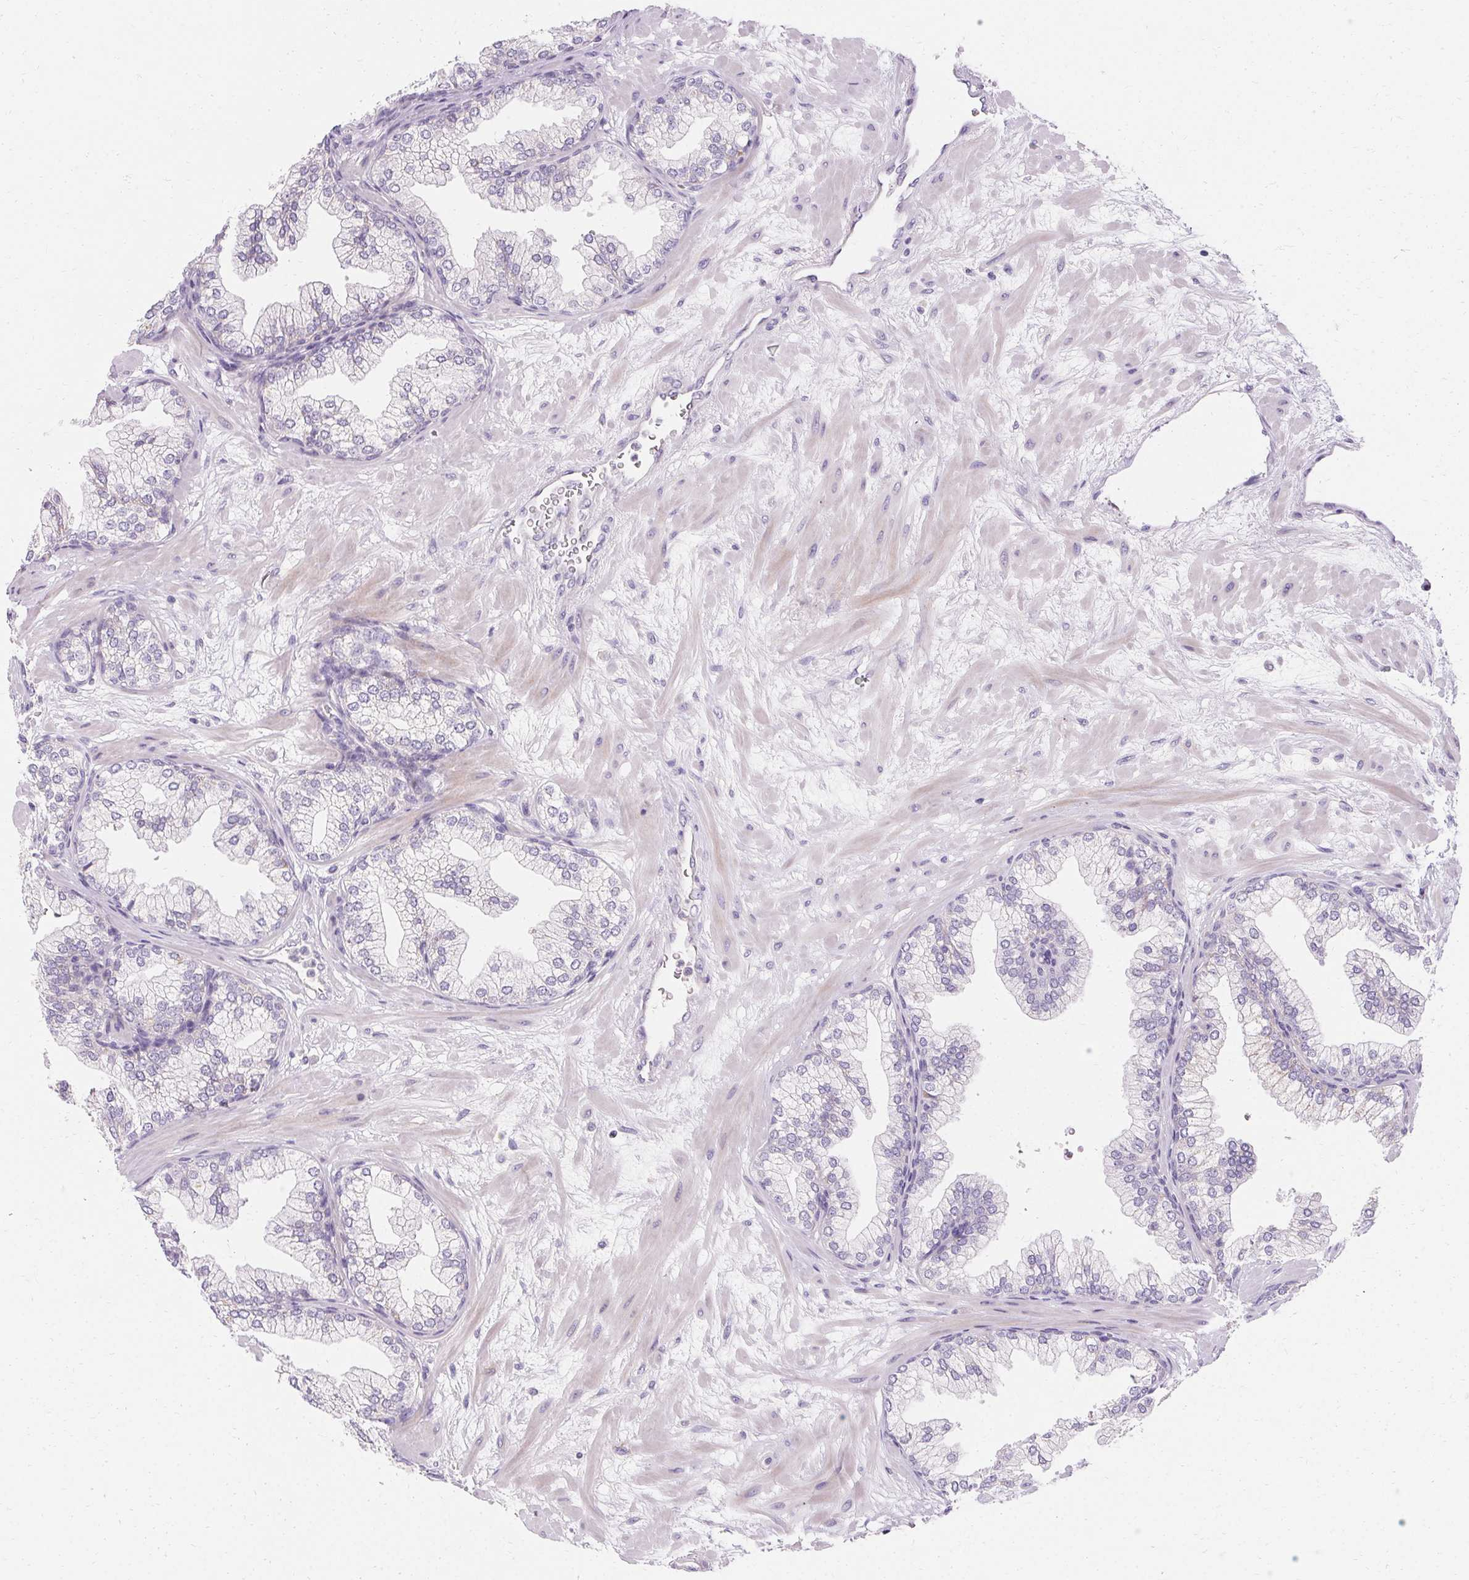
{"staining": {"intensity": "negative", "quantity": "none", "location": "none"}, "tissue": "prostate", "cell_type": "Glandular cells", "image_type": "normal", "snomed": [{"axis": "morphology", "description": "Normal tissue, NOS"}, {"axis": "topography", "description": "Prostate"}, {"axis": "topography", "description": "Peripheral nerve tissue"}], "caption": "The photomicrograph shows no significant expression in glandular cells of prostate.", "gene": "TRIP13", "patient": {"sex": "male", "age": 61}}